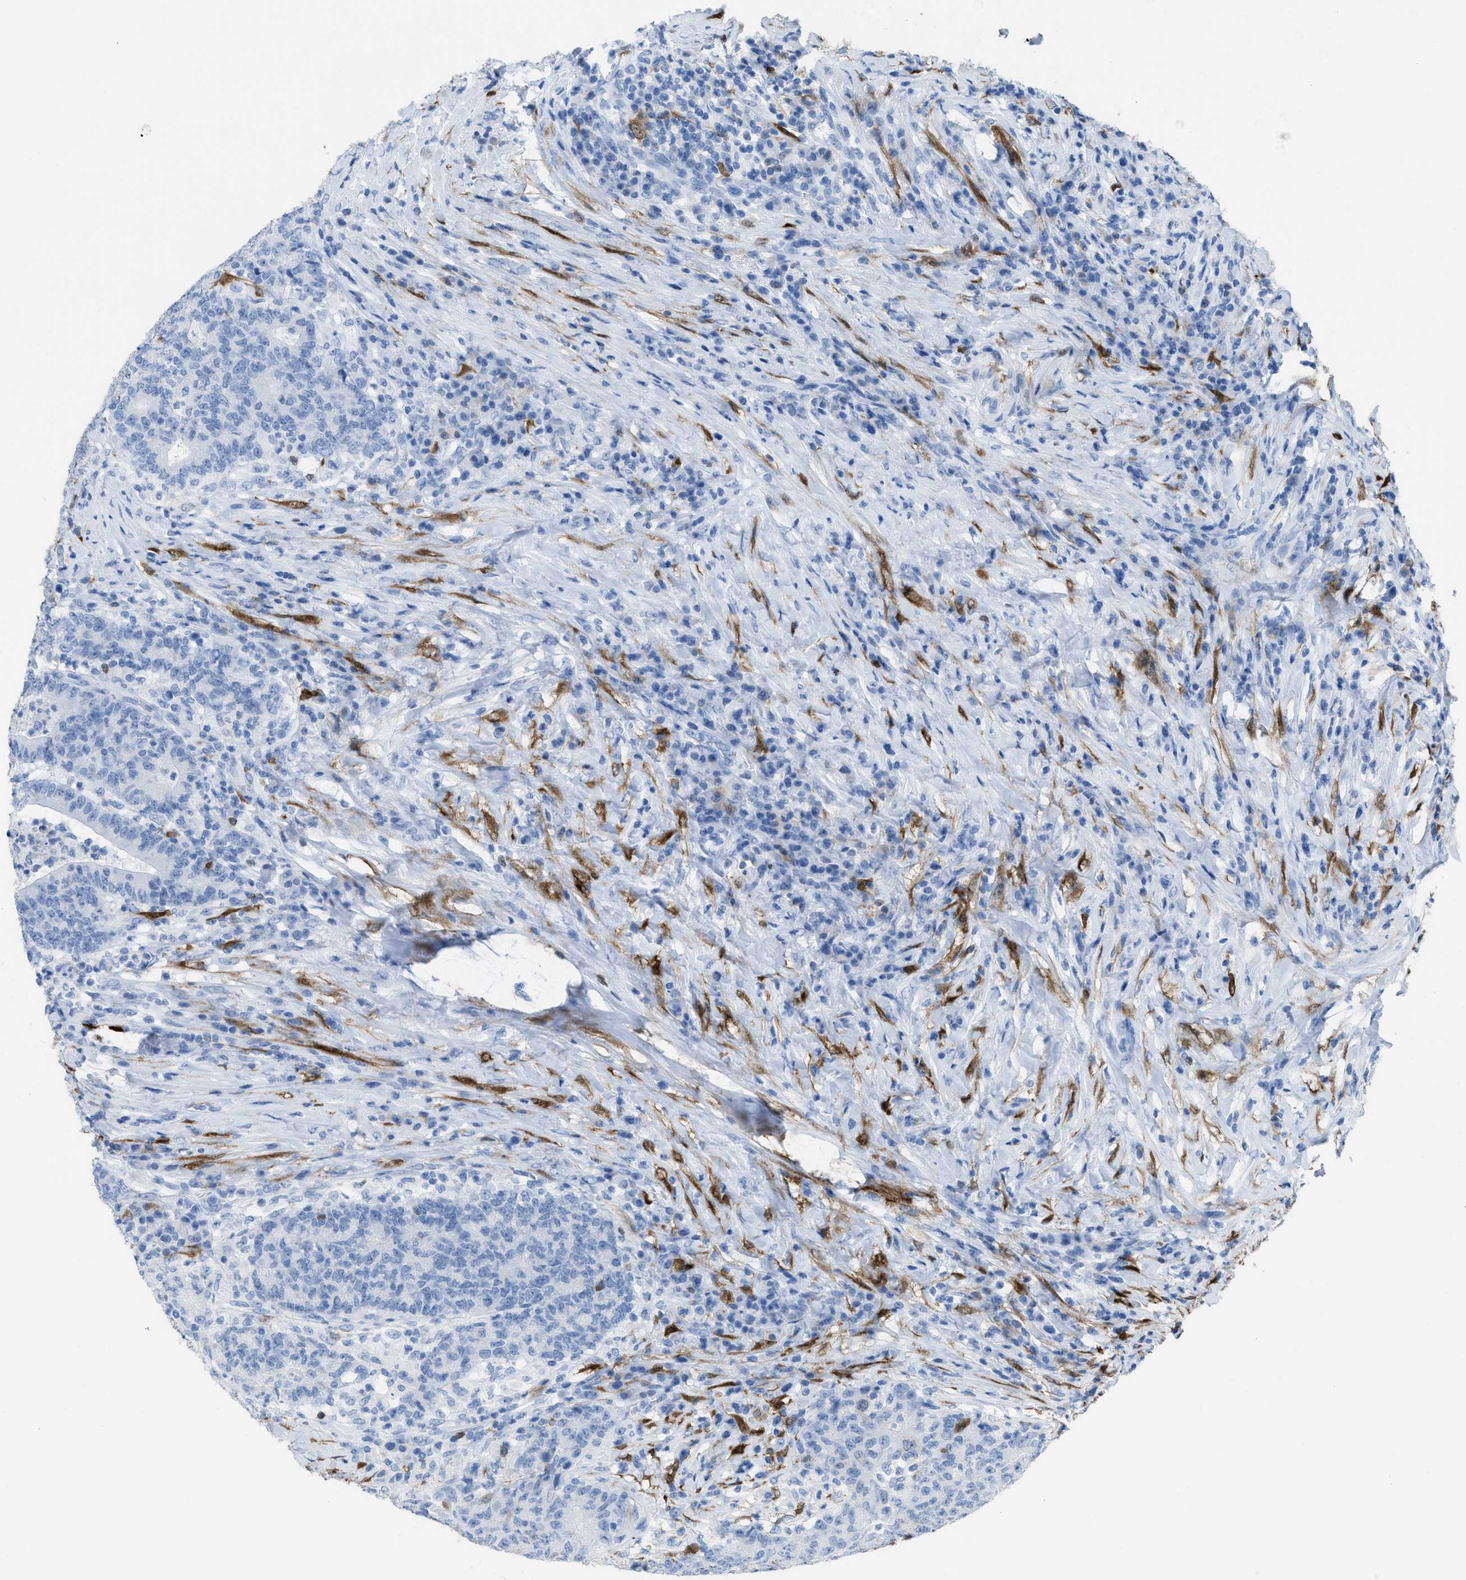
{"staining": {"intensity": "moderate", "quantity": "25%-75%", "location": "cytoplasmic/membranous,nuclear"}, "tissue": "colorectal cancer", "cell_type": "Tumor cells", "image_type": "cancer", "snomed": [{"axis": "morphology", "description": "Normal tissue, NOS"}, {"axis": "morphology", "description": "Adenocarcinoma, NOS"}, {"axis": "topography", "description": "Colon"}], "caption": "DAB (3,3'-diaminobenzidine) immunohistochemical staining of colorectal cancer exhibits moderate cytoplasmic/membranous and nuclear protein positivity in about 25%-75% of tumor cells.", "gene": "CDKN2A", "patient": {"sex": "female", "age": 75}}